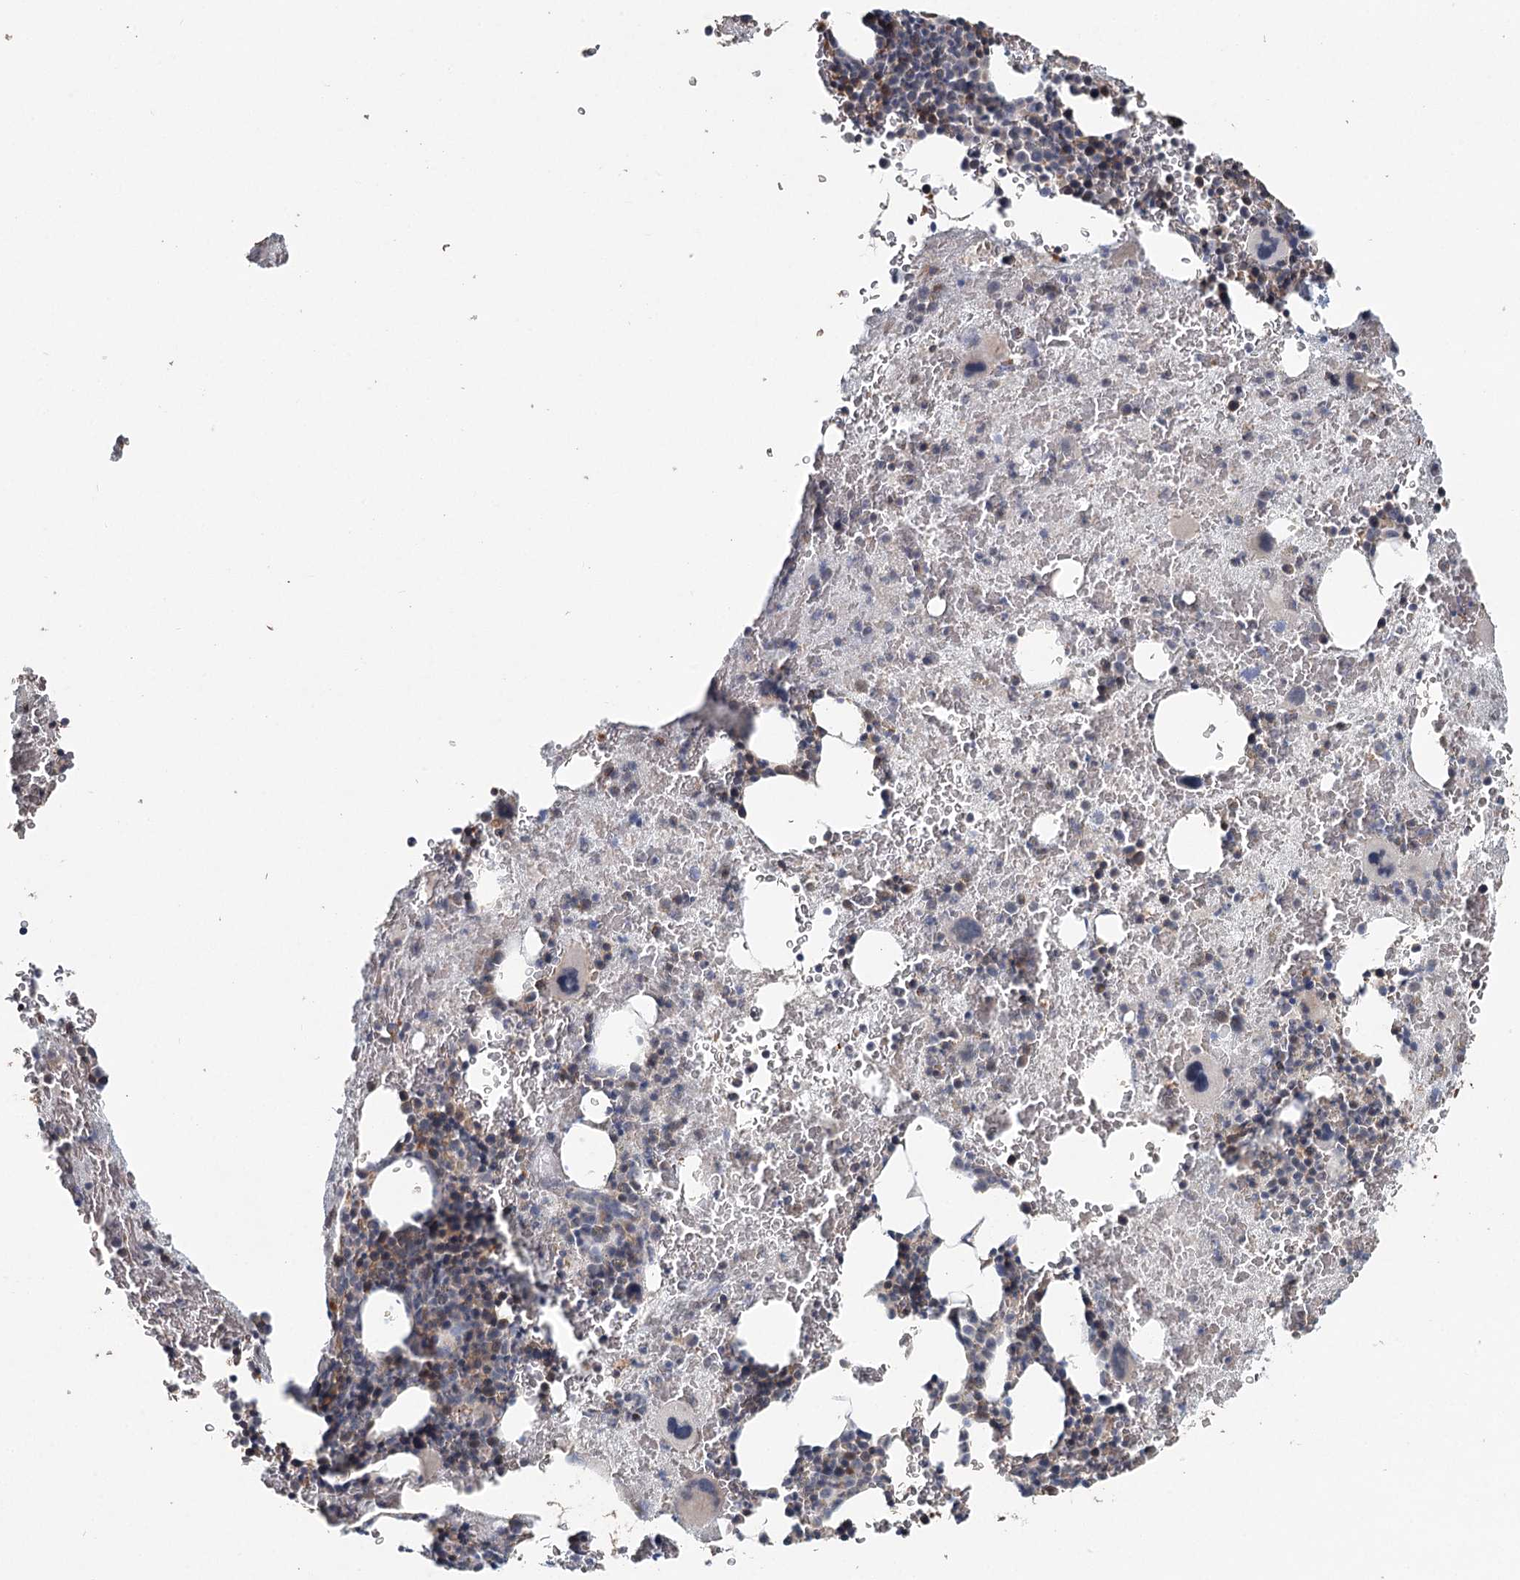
{"staining": {"intensity": "moderate", "quantity": "<25%", "location": "cytoplasmic/membranous"}, "tissue": "bone marrow", "cell_type": "Hematopoietic cells", "image_type": "normal", "snomed": [{"axis": "morphology", "description": "Normal tissue, NOS"}, {"axis": "topography", "description": "Bone marrow"}], "caption": "An immunohistochemistry (IHC) photomicrograph of benign tissue is shown. Protein staining in brown shows moderate cytoplasmic/membranous positivity in bone marrow within hematopoietic cells.", "gene": "FBXO7", "patient": {"sex": "male", "age": 36}}